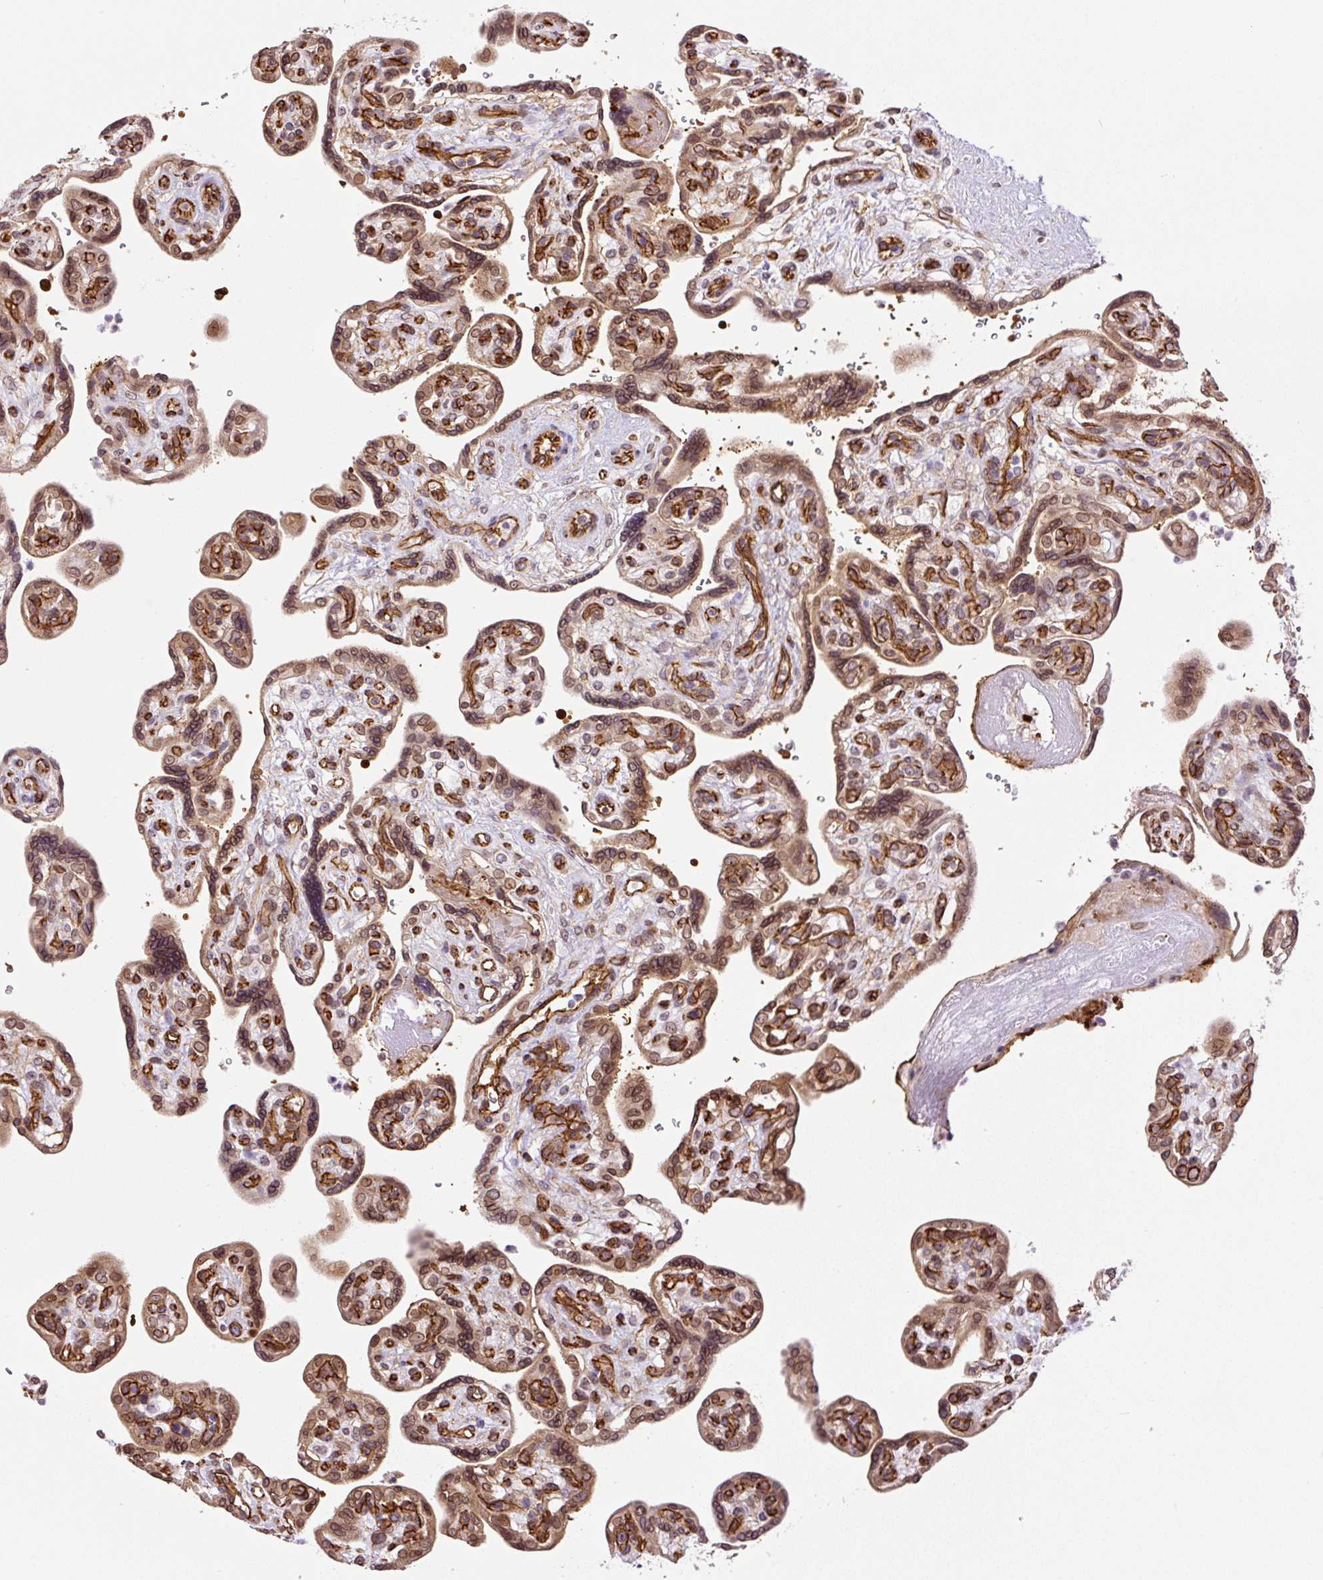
{"staining": {"intensity": "moderate", "quantity": "25%-75%", "location": "cytoplasmic/membranous,nuclear"}, "tissue": "placenta", "cell_type": "Trophoblastic cells", "image_type": "normal", "snomed": [{"axis": "morphology", "description": "Normal tissue, NOS"}, {"axis": "topography", "description": "Placenta"}], "caption": "Human placenta stained with a brown dye displays moderate cytoplasmic/membranous,nuclear positive staining in about 25%-75% of trophoblastic cells.", "gene": "MYO5C", "patient": {"sex": "female", "age": 39}}